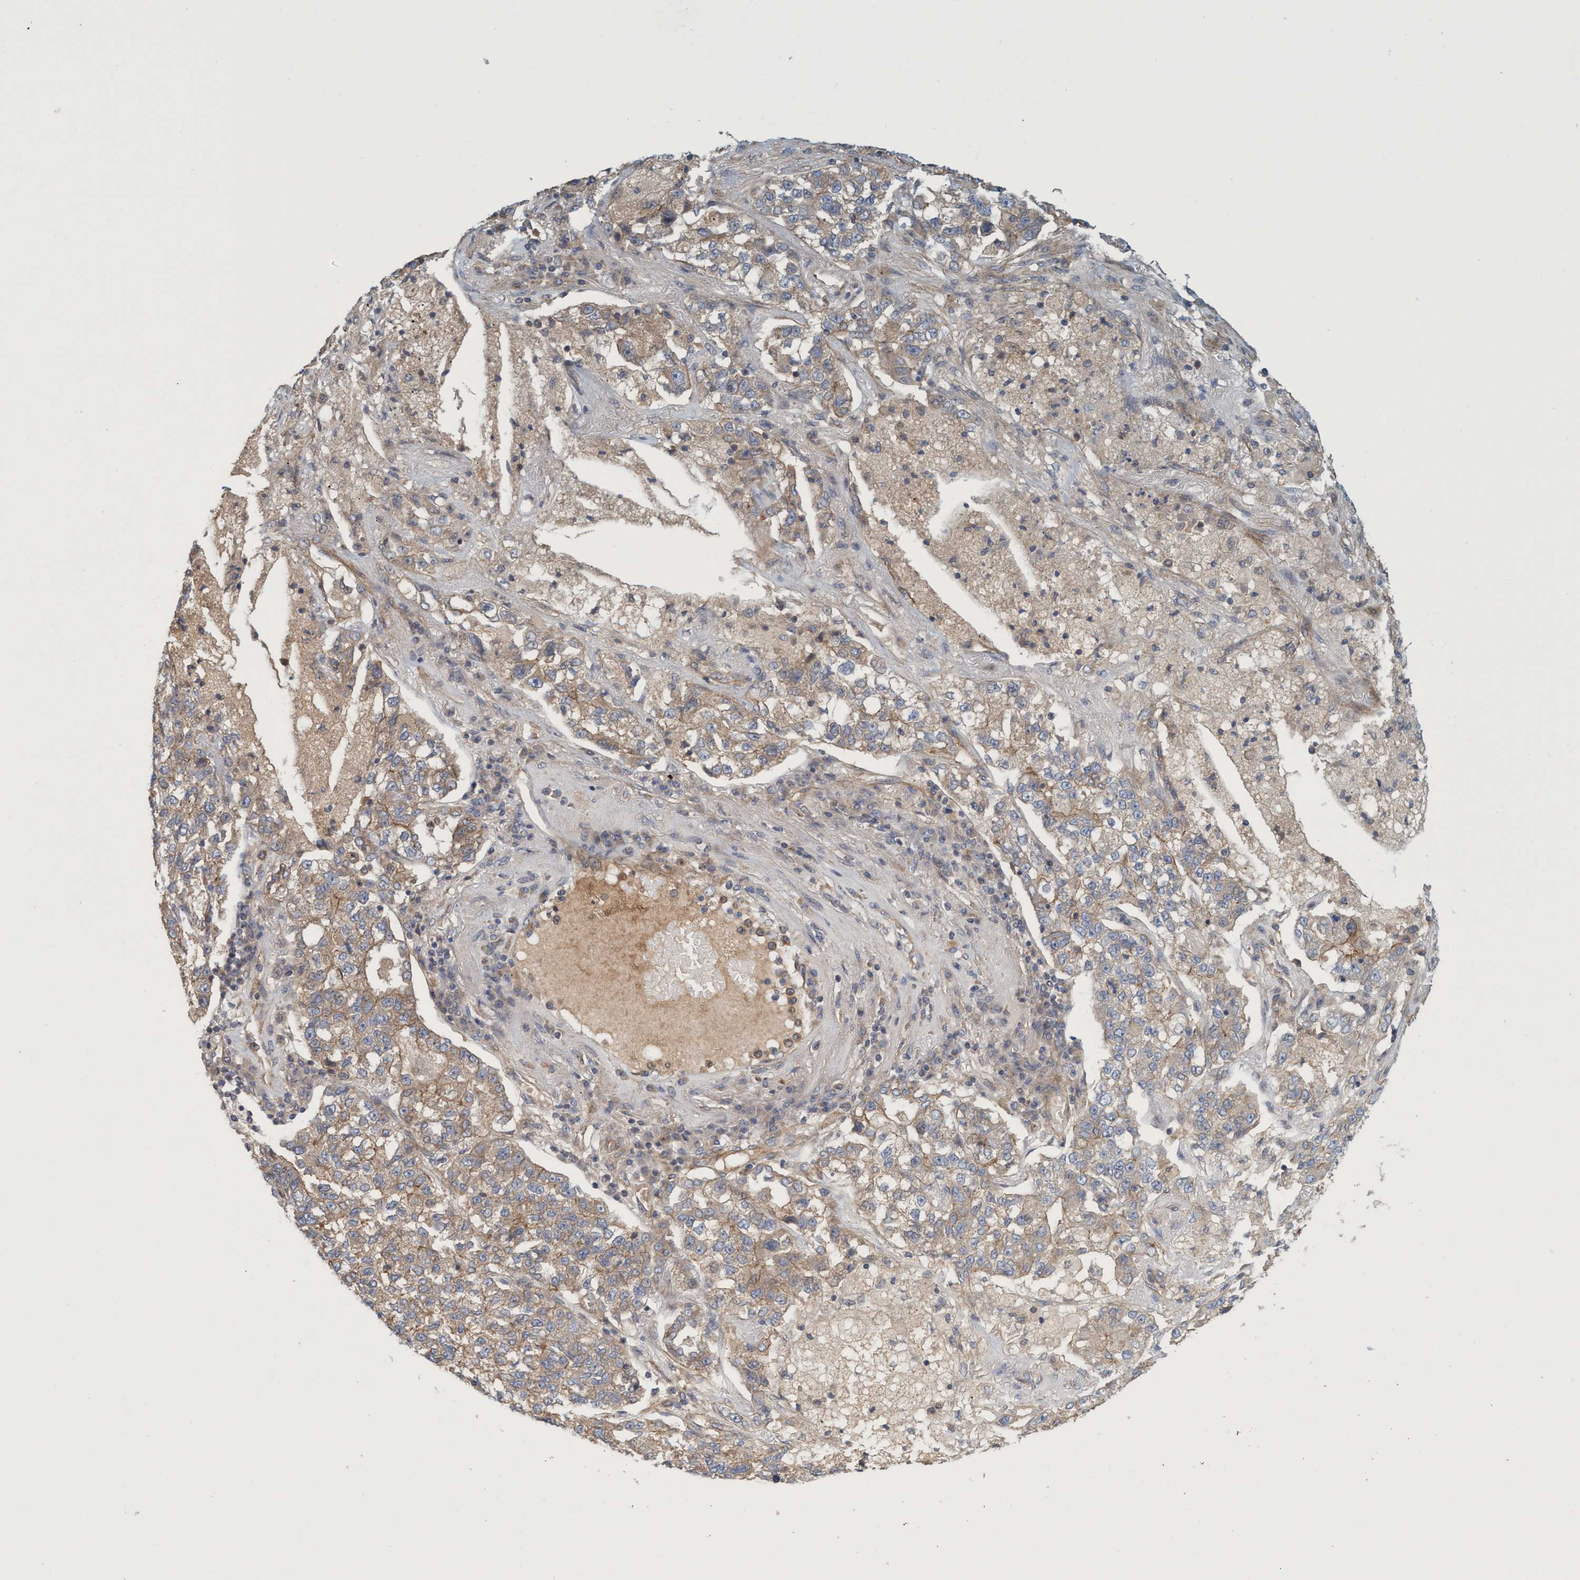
{"staining": {"intensity": "moderate", "quantity": ">75%", "location": "cytoplasmic/membranous"}, "tissue": "lung cancer", "cell_type": "Tumor cells", "image_type": "cancer", "snomed": [{"axis": "morphology", "description": "Adenocarcinoma, NOS"}, {"axis": "topography", "description": "Lung"}], "caption": "Lung cancer stained with a protein marker shows moderate staining in tumor cells.", "gene": "SPECC1", "patient": {"sex": "male", "age": 49}}